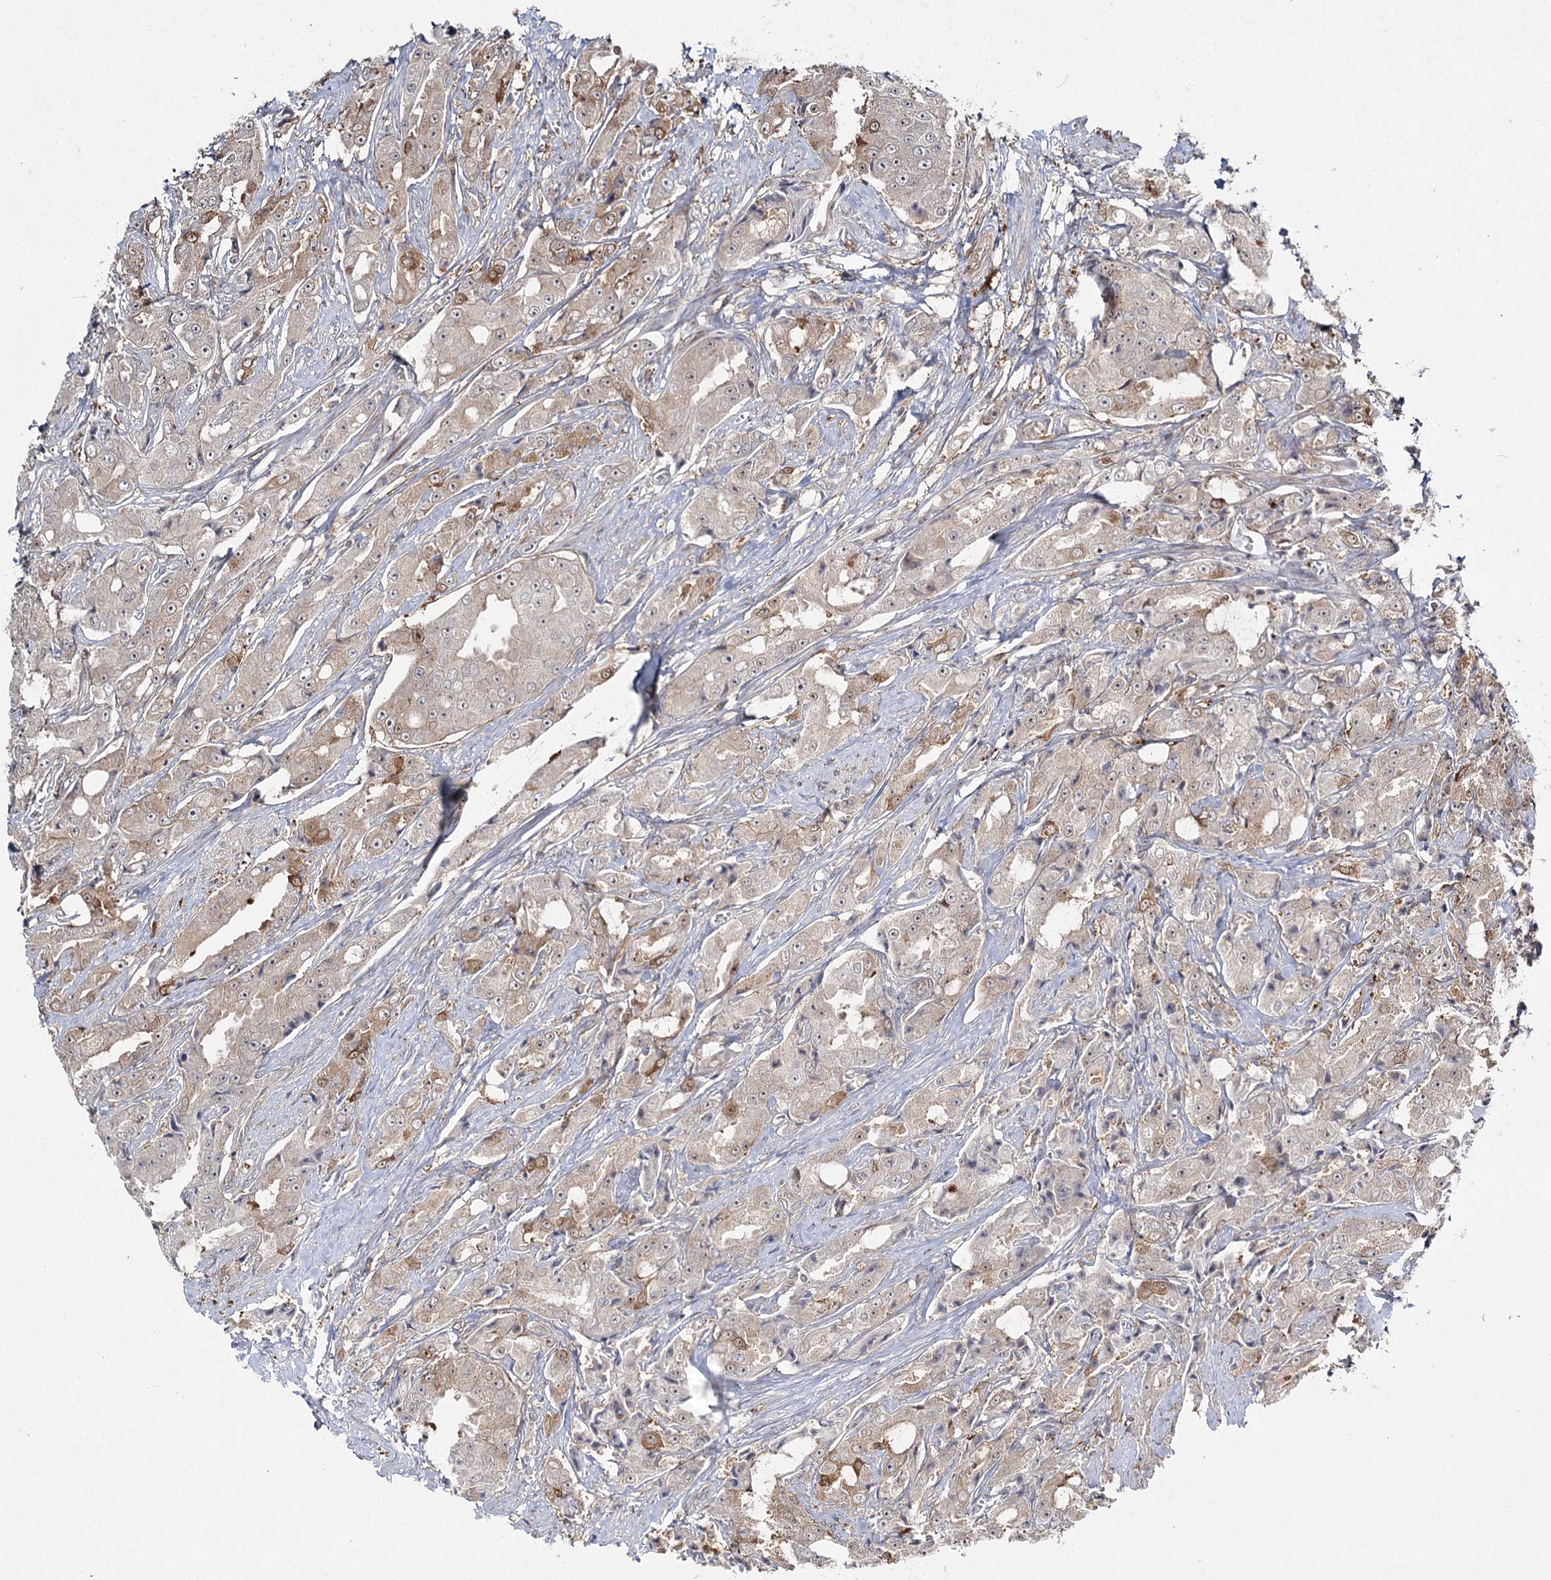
{"staining": {"intensity": "moderate", "quantity": "<25%", "location": "cytoplasmic/membranous"}, "tissue": "prostate cancer", "cell_type": "Tumor cells", "image_type": "cancer", "snomed": [{"axis": "morphology", "description": "Adenocarcinoma, High grade"}, {"axis": "topography", "description": "Prostate"}], "caption": "Brown immunohistochemical staining in human prostate cancer reveals moderate cytoplasmic/membranous positivity in about <25% of tumor cells.", "gene": "WDR44", "patient": {"sex": "male", "age": 73}}